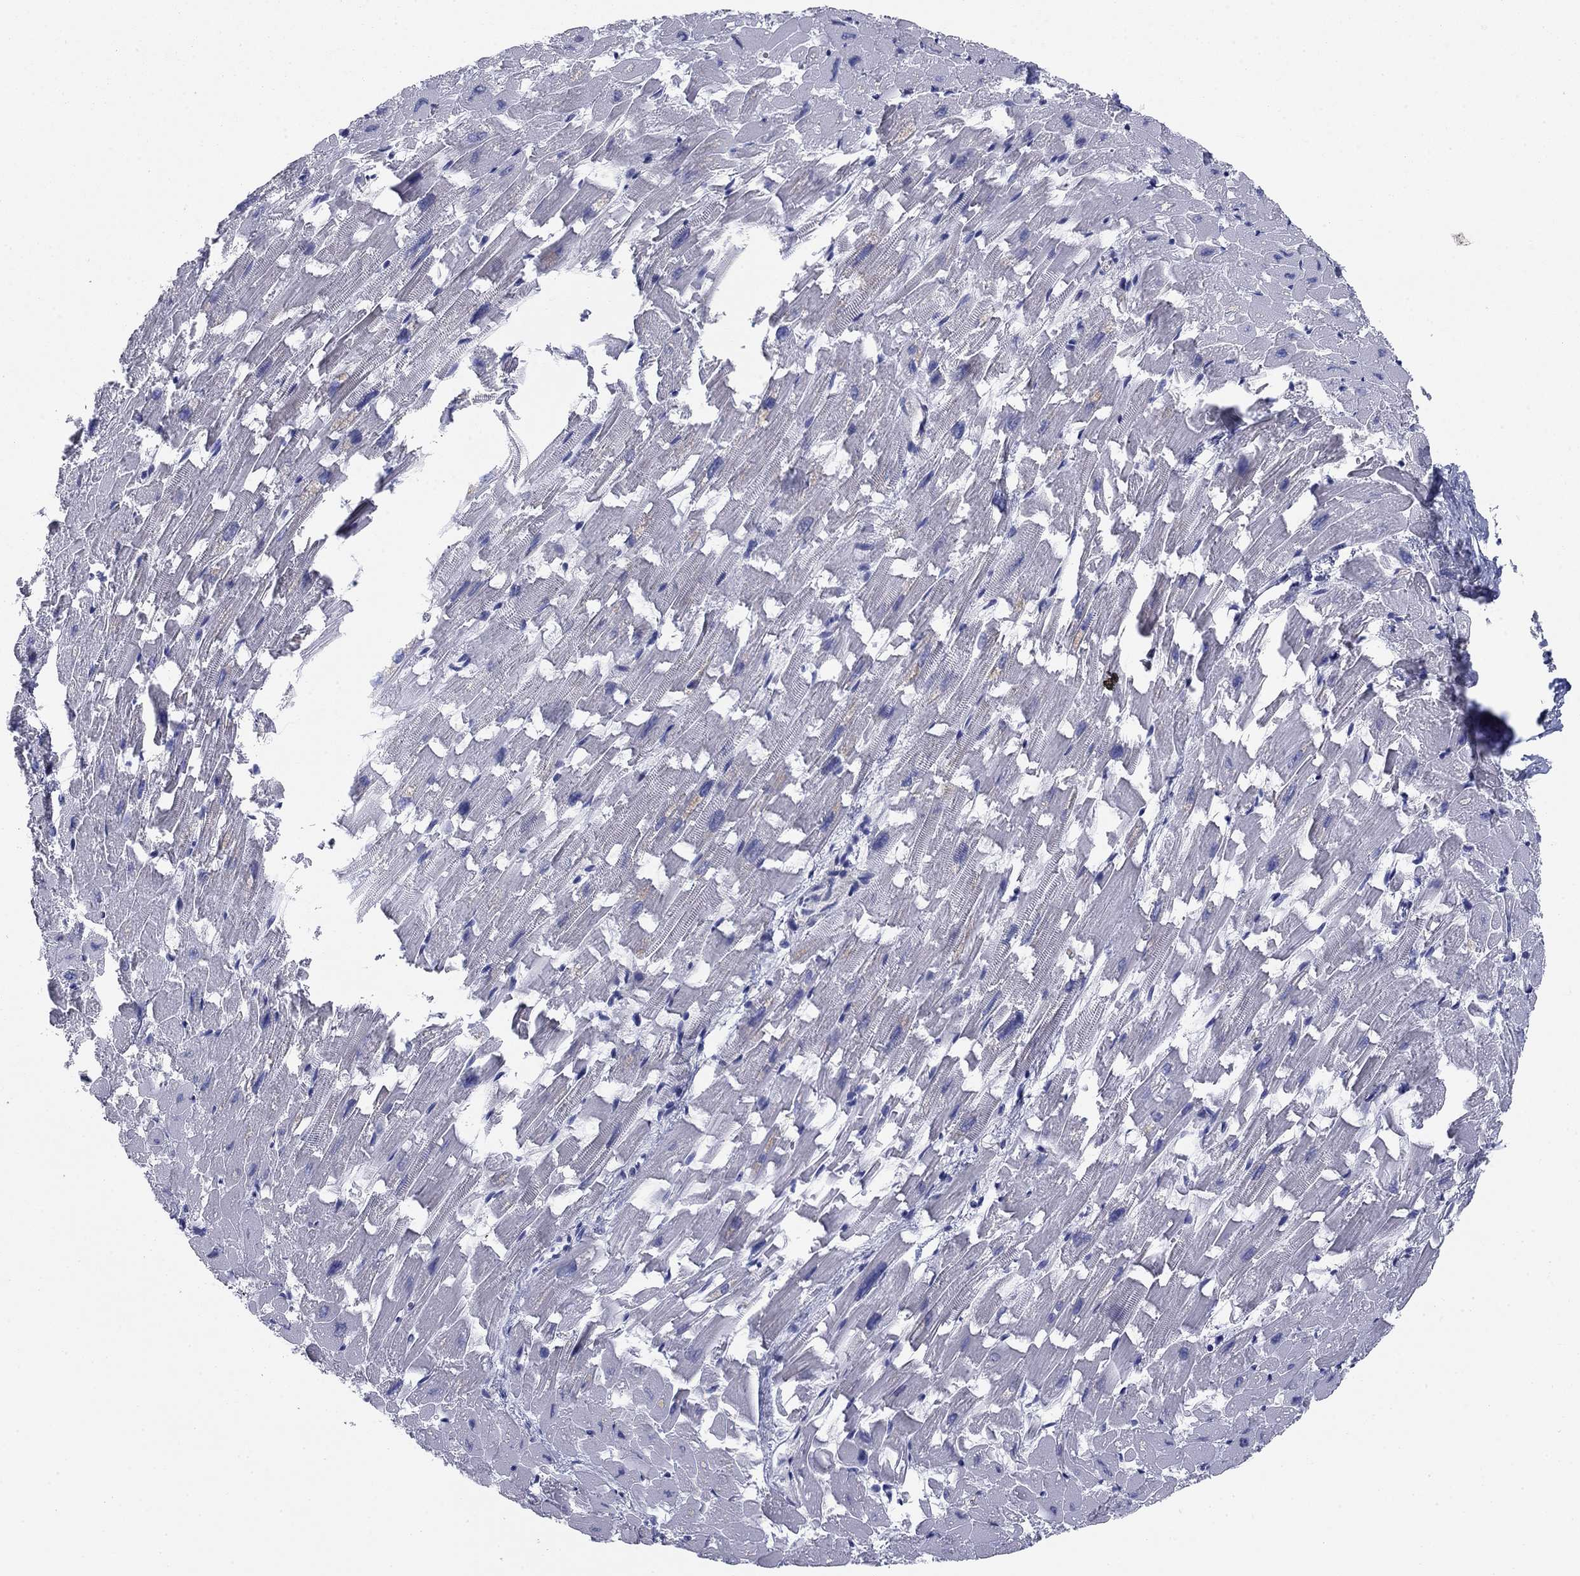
{"staining": {"intensity": "negative", "quantity": "none", "location": "none"}, "tissue": "heart muscle", "cell_type": "Cardiomyocytes", "image_type": "normal", "snomed": [{"axis": "morphology", "description": "Normal tissue, NOS"}, {"axis": "topography", "description": "Heart"}], "caption": "Immunohistochemistry photomicrograph of benign heart muscle: human heart muscle stained with DAB (3,3'-diaminobenzidine) displays no significant protein expression in cardiomyocytes. (DAB (3,3'-diaminobenzidine) IHC visualized using brightfield microscopy, high magnification).", "gene": "STMN1", "patient": {"sex": "female", "age": 64}}